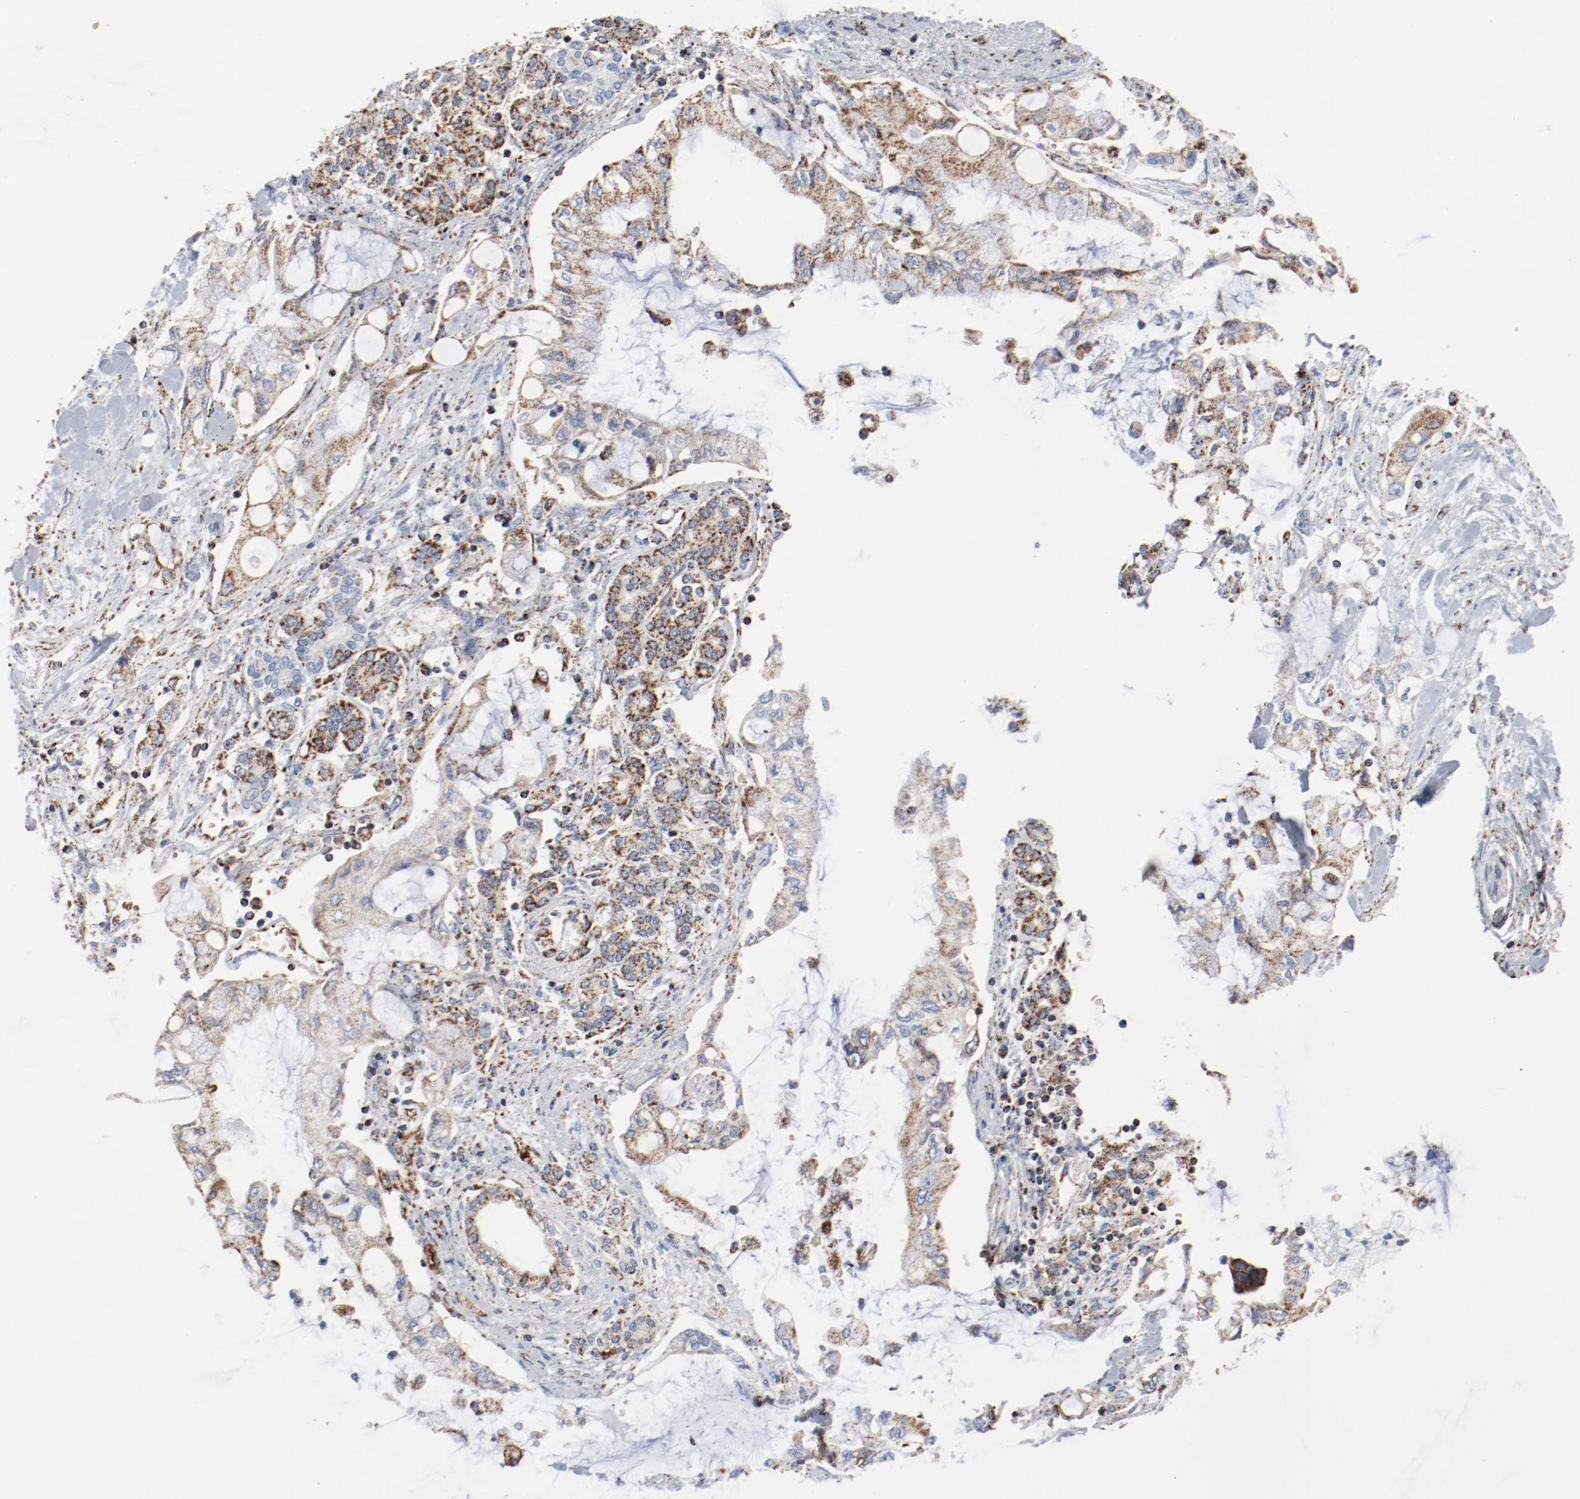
{"staining": {"intensity": "moderate", "quantity": ">75%", "location": "cytoplasmic/membranous"}, "tissue": "pancreatic cancer", "cell_type": "Tumor cells", "image_type": "cancer", "snomed": [{"axis": "morphology", "description": "Adenocarcinoma, NOS"}, {"axis": "topography", "description": "Pancreas"}], "caption": "Moderate cytoplasmic/membranous protein staining is appreciated in approximately >75% of tumor cells in pancreatic cancer.", "gene": "NDUFB8", "patient": {"sex": "female", "age": 70}}